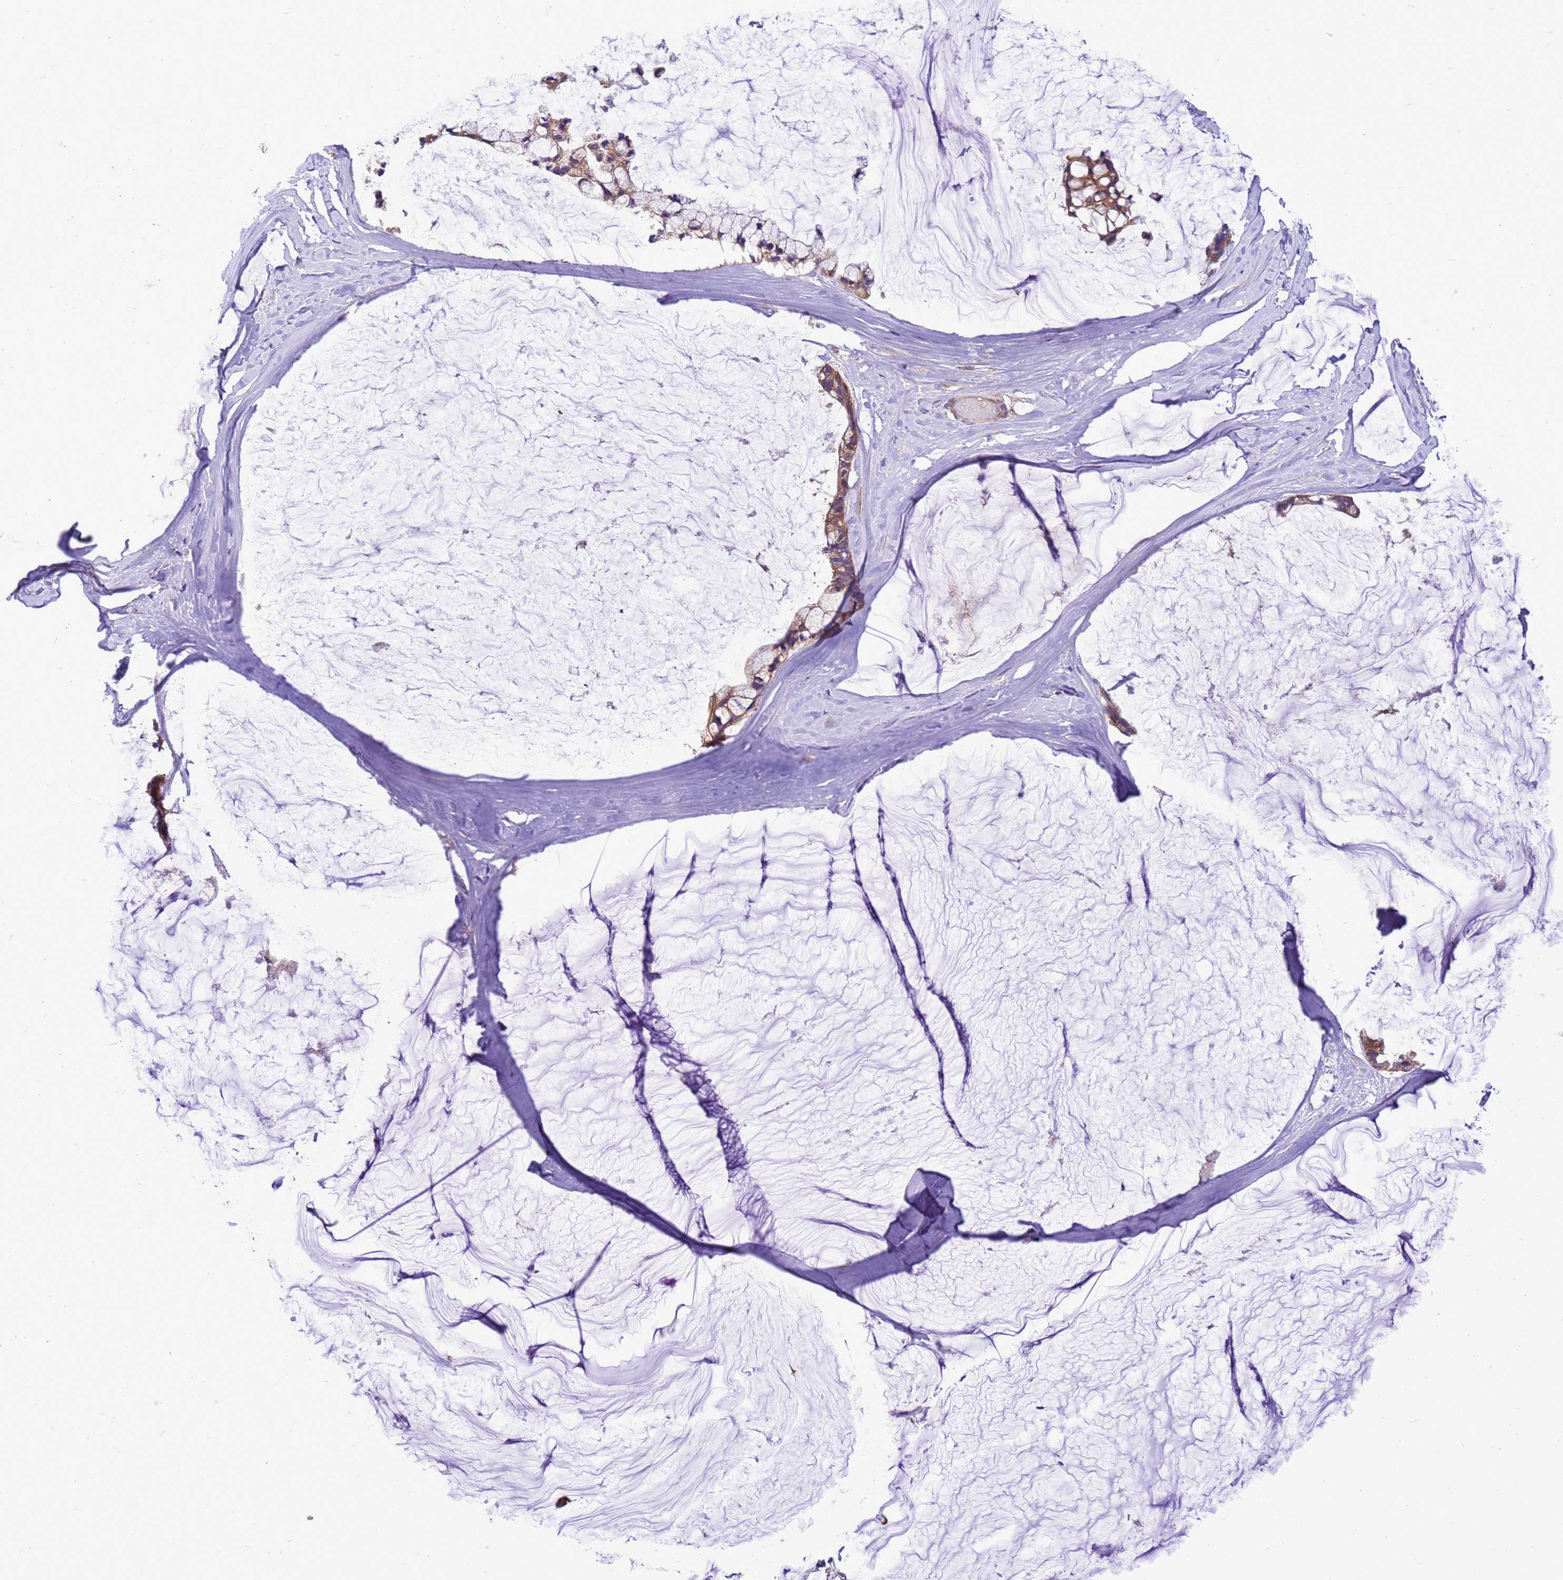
{"staining": {"intensity": "moderate", "quantity": ">75%", "location": "cytoplasmic/membranous"}, "tissue": "ovarian cancer", "cell_type": "Tumor cells", "image_type": "cancer", "snomed": [{"axis": "morphology", "description": "Cystadenocarcinoma, mucinous, NOS"}, {"axis": "topography", "description": "Ovary"}], "caption": "Ovarian cancer stained with DAB (3,3'-diaminobenzidine) immunohistochemistry (IHC) exhibits medium levels of moderate cytoplasmic/membranous positivity in about >75% of tumor cells.", "gene": "RABEP2", "patient": {"sex": "female", "age": 39}}